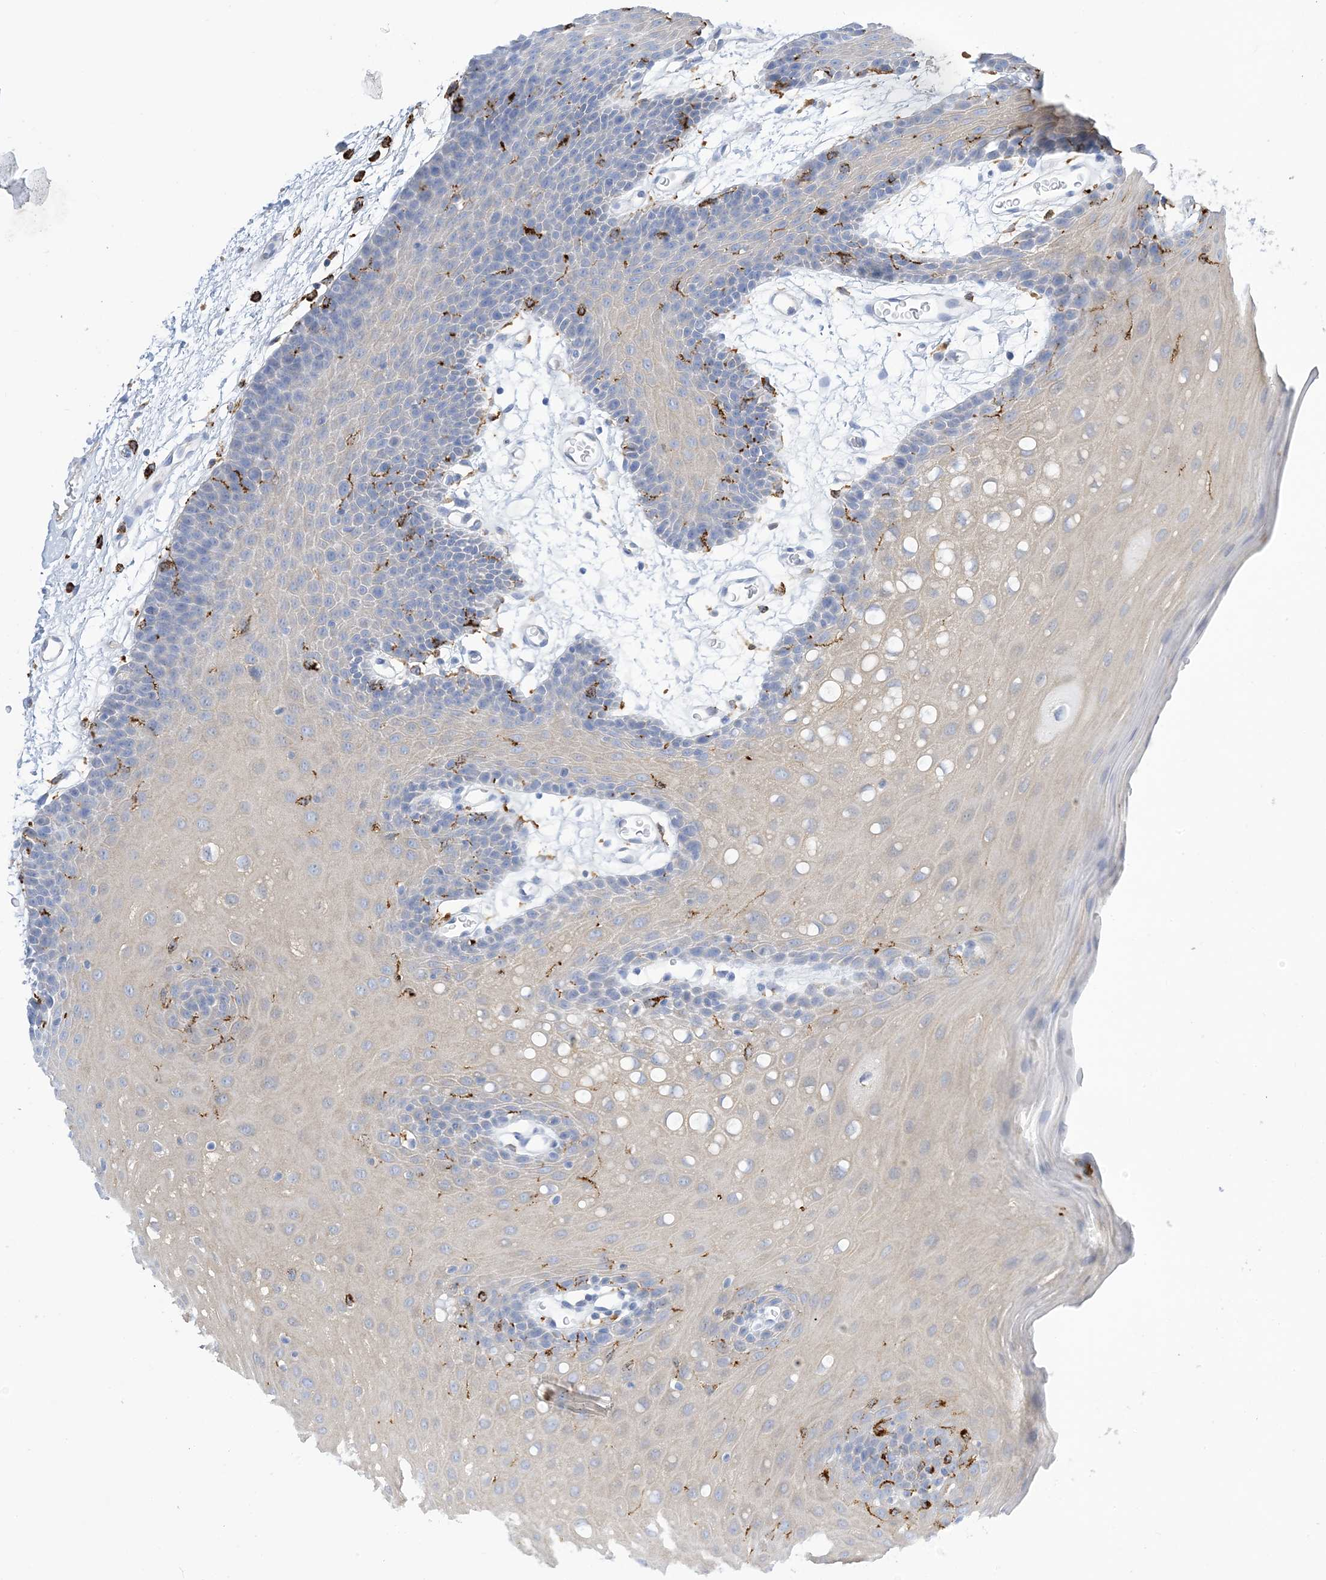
{"staining": {"intensity": "negative", "quantity": "none", "location": "none"}, "tissue": "oral mucosa", "cell_type": "Squamous epithelial cells", "image_type": "normal", "snomed": [{"axis": "morphology", "description": "Normal tissue, NOS"}, {"axis": "topography", "description": "Skeletal muscle"}, {"axis": "topography", "description": "Oral tissue"}, {"axis": "topography", "description": "Salivary gland"}, {"axis": "topography", "description": "Peripheral nerve tissue"}], "caption": "Immunohistochemical staining of normal human oral mucosa reveals no significant positivity in squamous epithelial cells. The staining was performed using DAB (3,3'-diaminobenzidine) to visualize the protein expression in brown, while the nuclei were stained in blue with hematoxylin (Magnification: 20x).", "gene": "DPH3", "patient": {"sex": "male", "age": 54}}